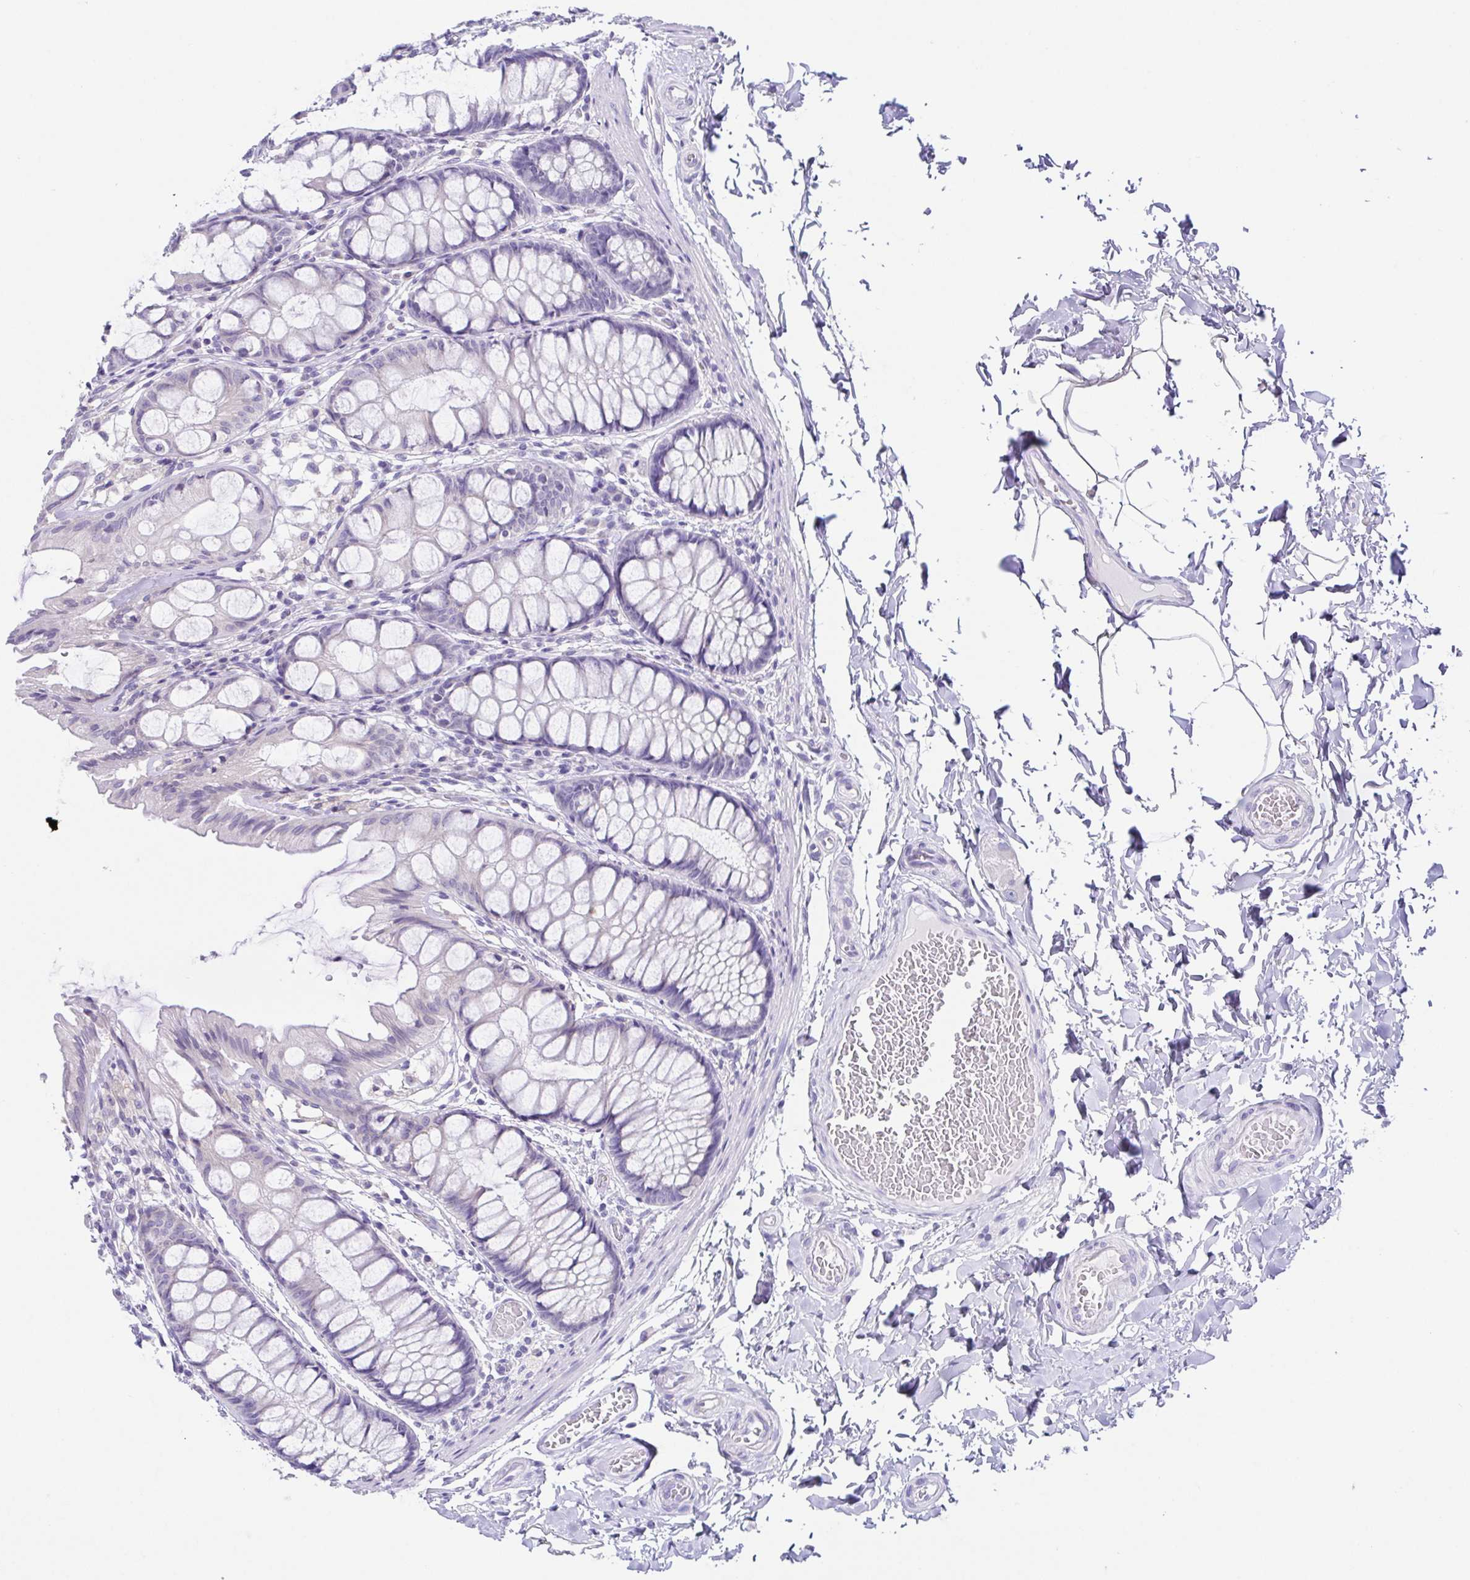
{"staining": {"intensity": "negative", "quantity": "none", "location": "none"}, "tissue": "colon", "cell_type": "Endothelial cells", "image_type": "normal", "snomed": [{"axis": "morphology", "description": "Normal tissue, NOS"}, {"axis": "topography", "description": "Colon"}], "caption": "Human colon stained for a protein using immunohistochemistry shows no expression in endothelial cells.", "gene": "RDH11", "patient": {"sex": "male", "age": 47}}